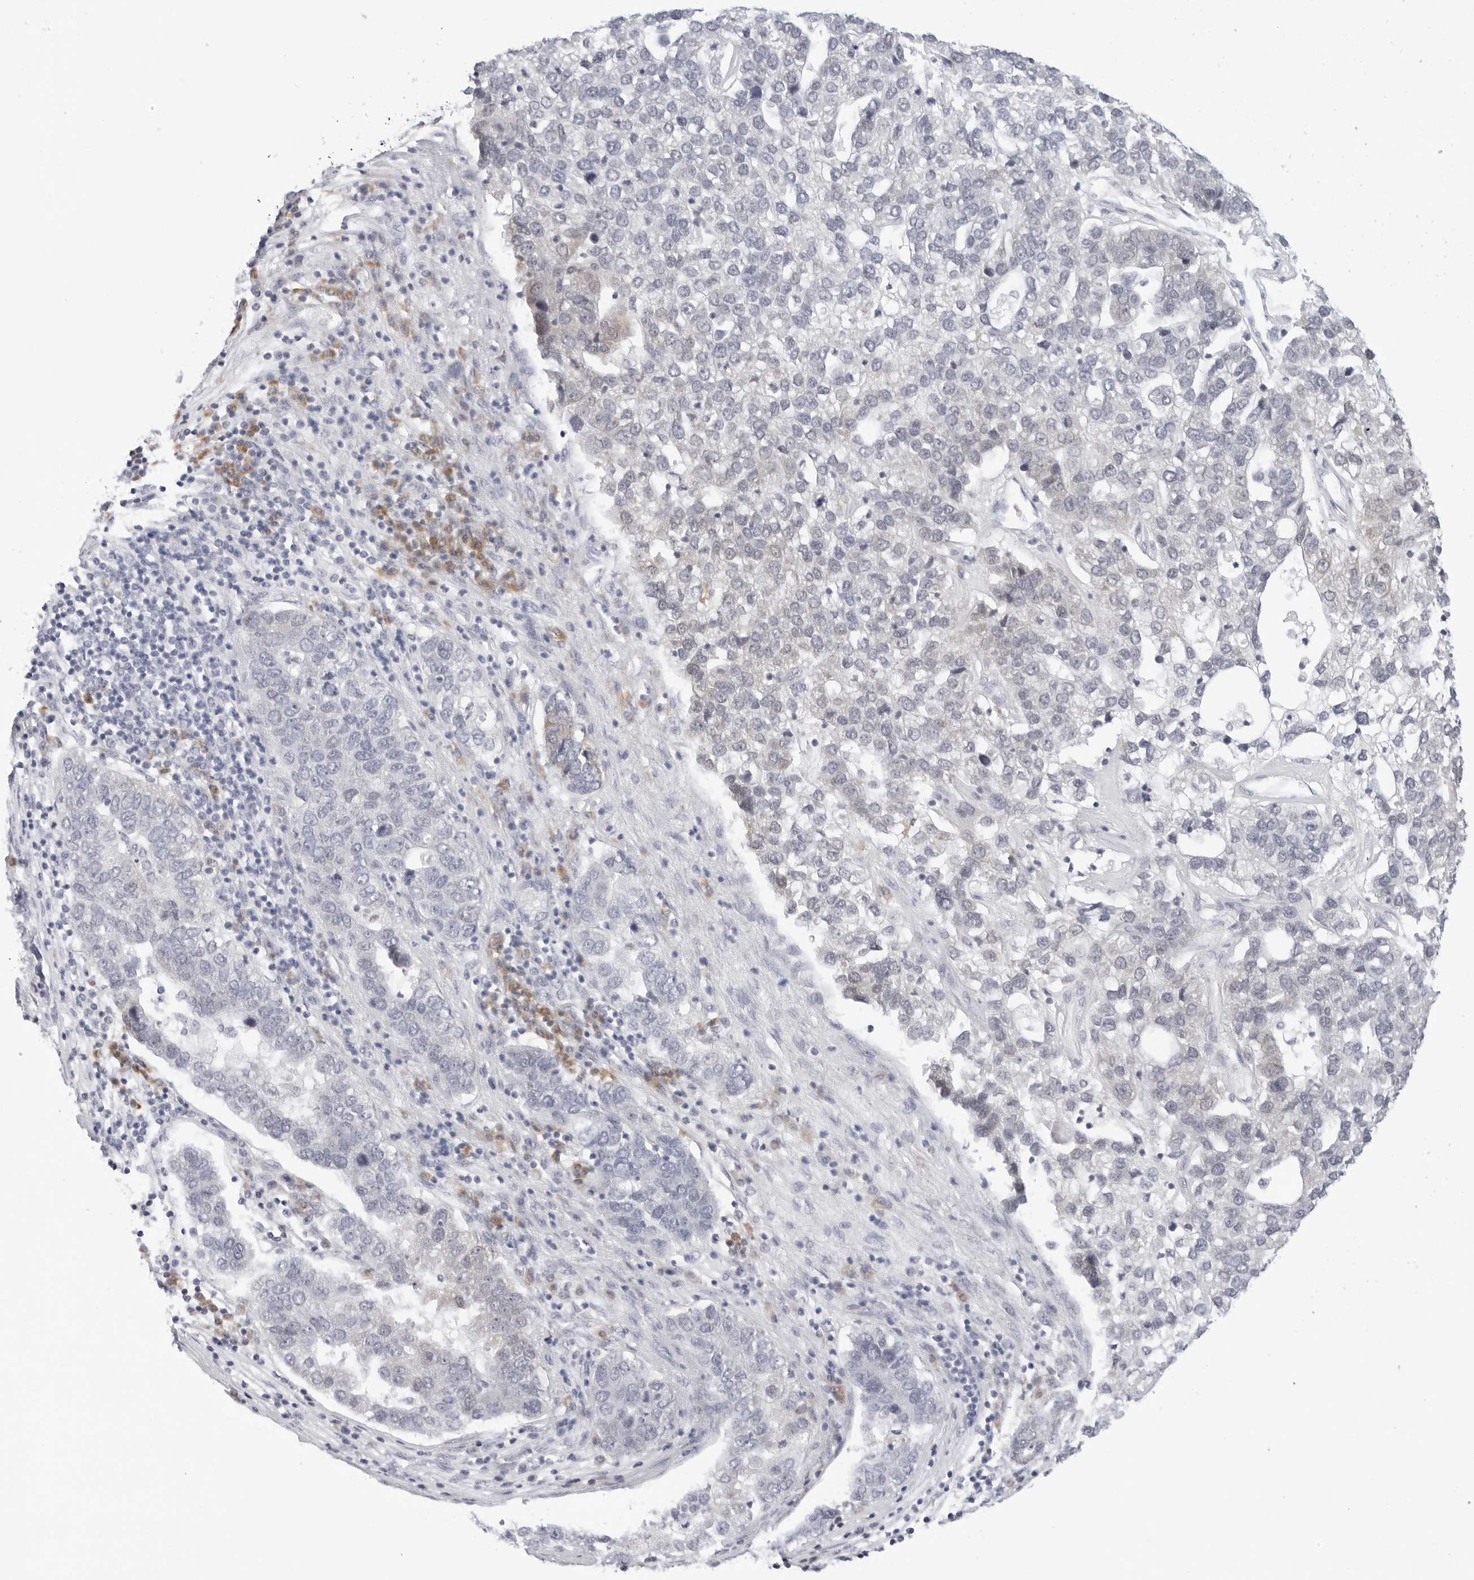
{"staining": {"intensity": "negative", "quantity": "none", "location": "none"}, "tissue": "pancreatic cancer", "cell_type": "Tumor cells", "image_type": "cancer", "snomed": [{"axis": "morphology", "description": "Adenocarcinoma, NOS"}, {"axis": "topography", "description": "Pancreas"}], "caption": "This image is of adenocarcinoma (pancreatic) stained with immunohistochemistry (IHC) to label a protein in brown with the nuclei are counter-stained blue. There is no staining in tumor cells.", "gene": "EDN2", "patient": {"sex": "female", "age": 61}}